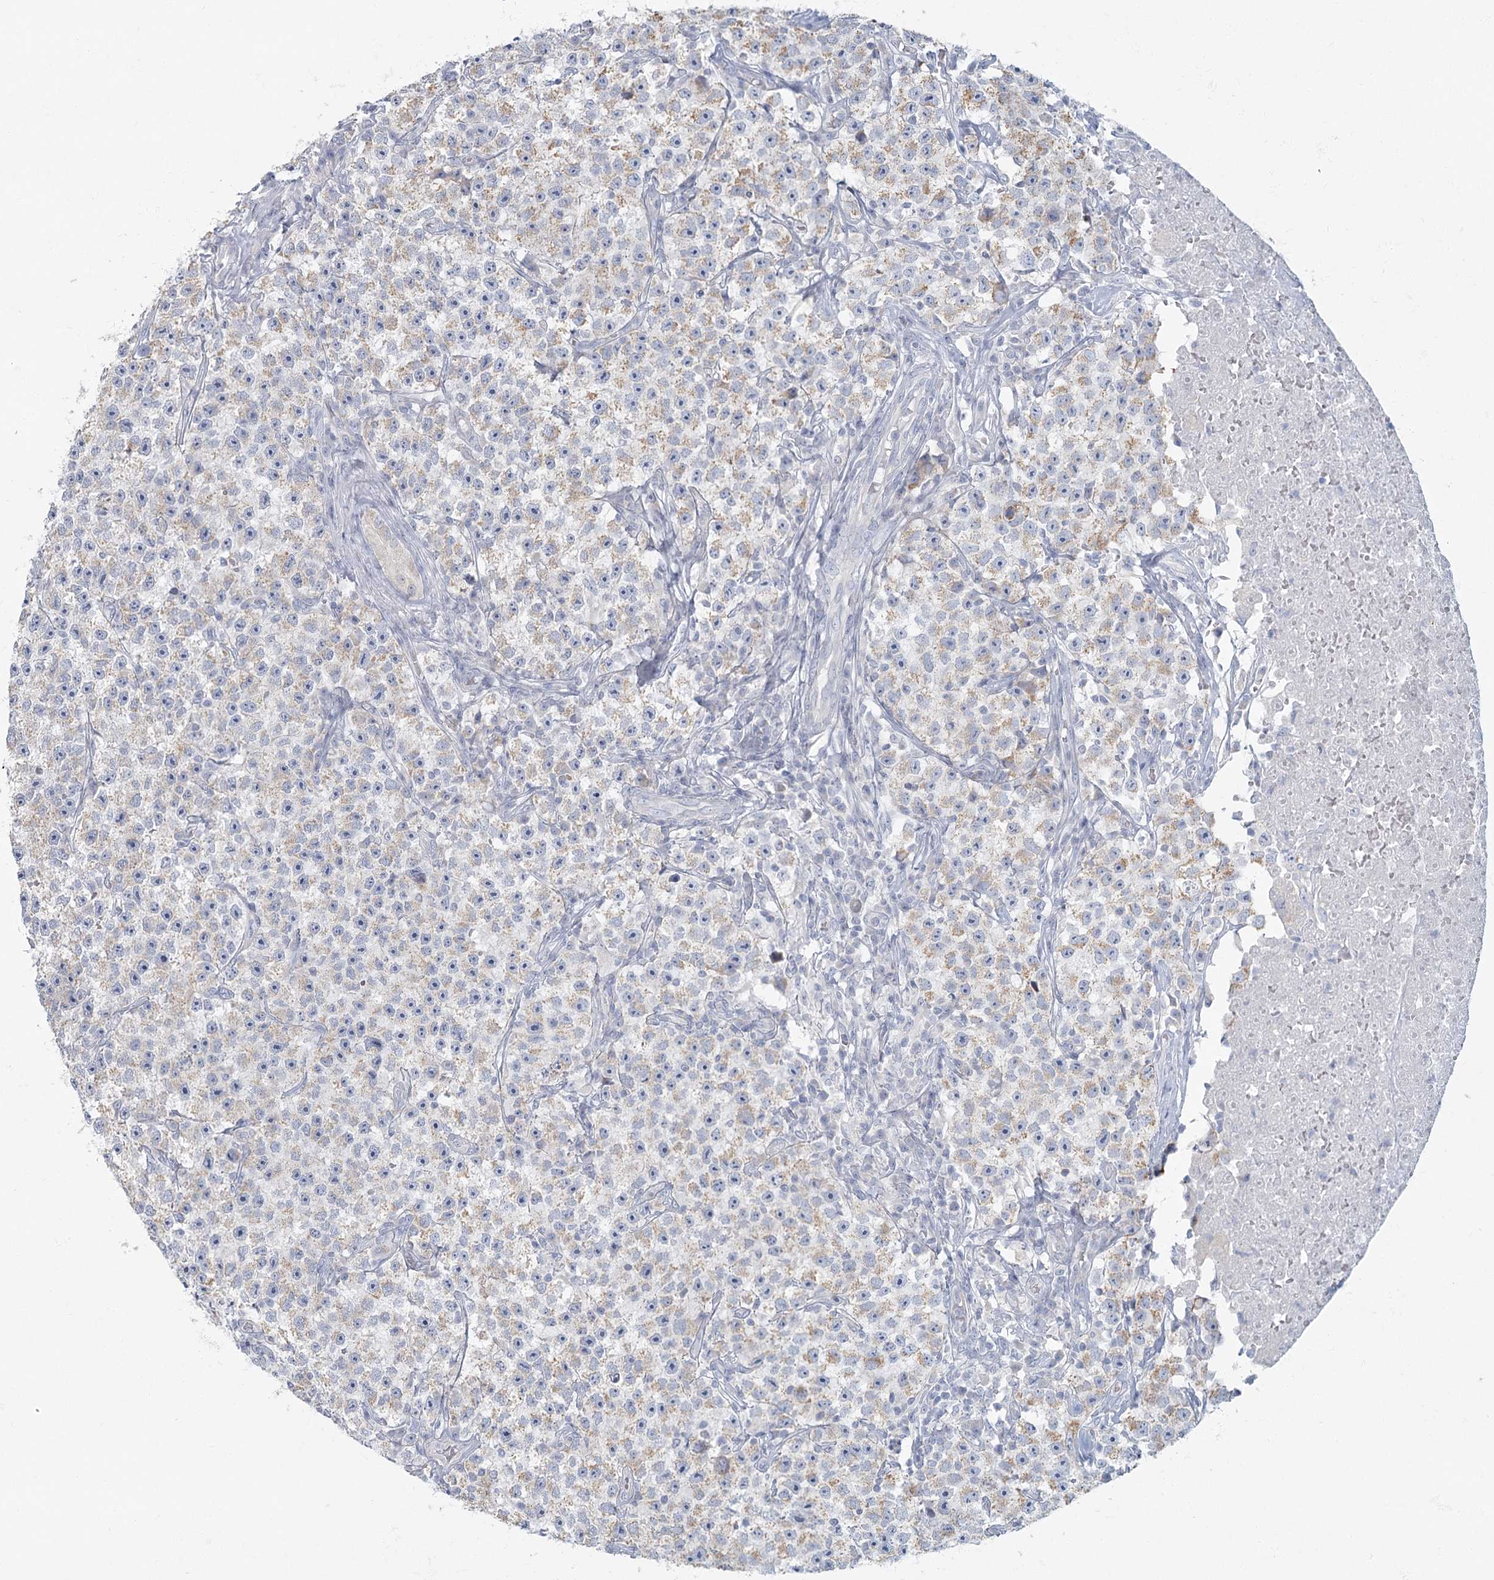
{"staining": {"intensity": "weak", "quantity": "<25%", "location": "cytoplasmic/membranous"}, "tissue": "testis cancer", "cell_type": "Tumor cells", "image_type": "cancer", "snomed": [{"axis": "morphology", "description": "Seminoma, NOS"}, {"axis": "topography", "description": "Testis"}], "caption": "Photomicrograph shows no protein positivity in tumor cells of testis cancer (seminoma) tissue.", "gene": "FAM110C", "patient": {"sex": "male", "age": 22}}